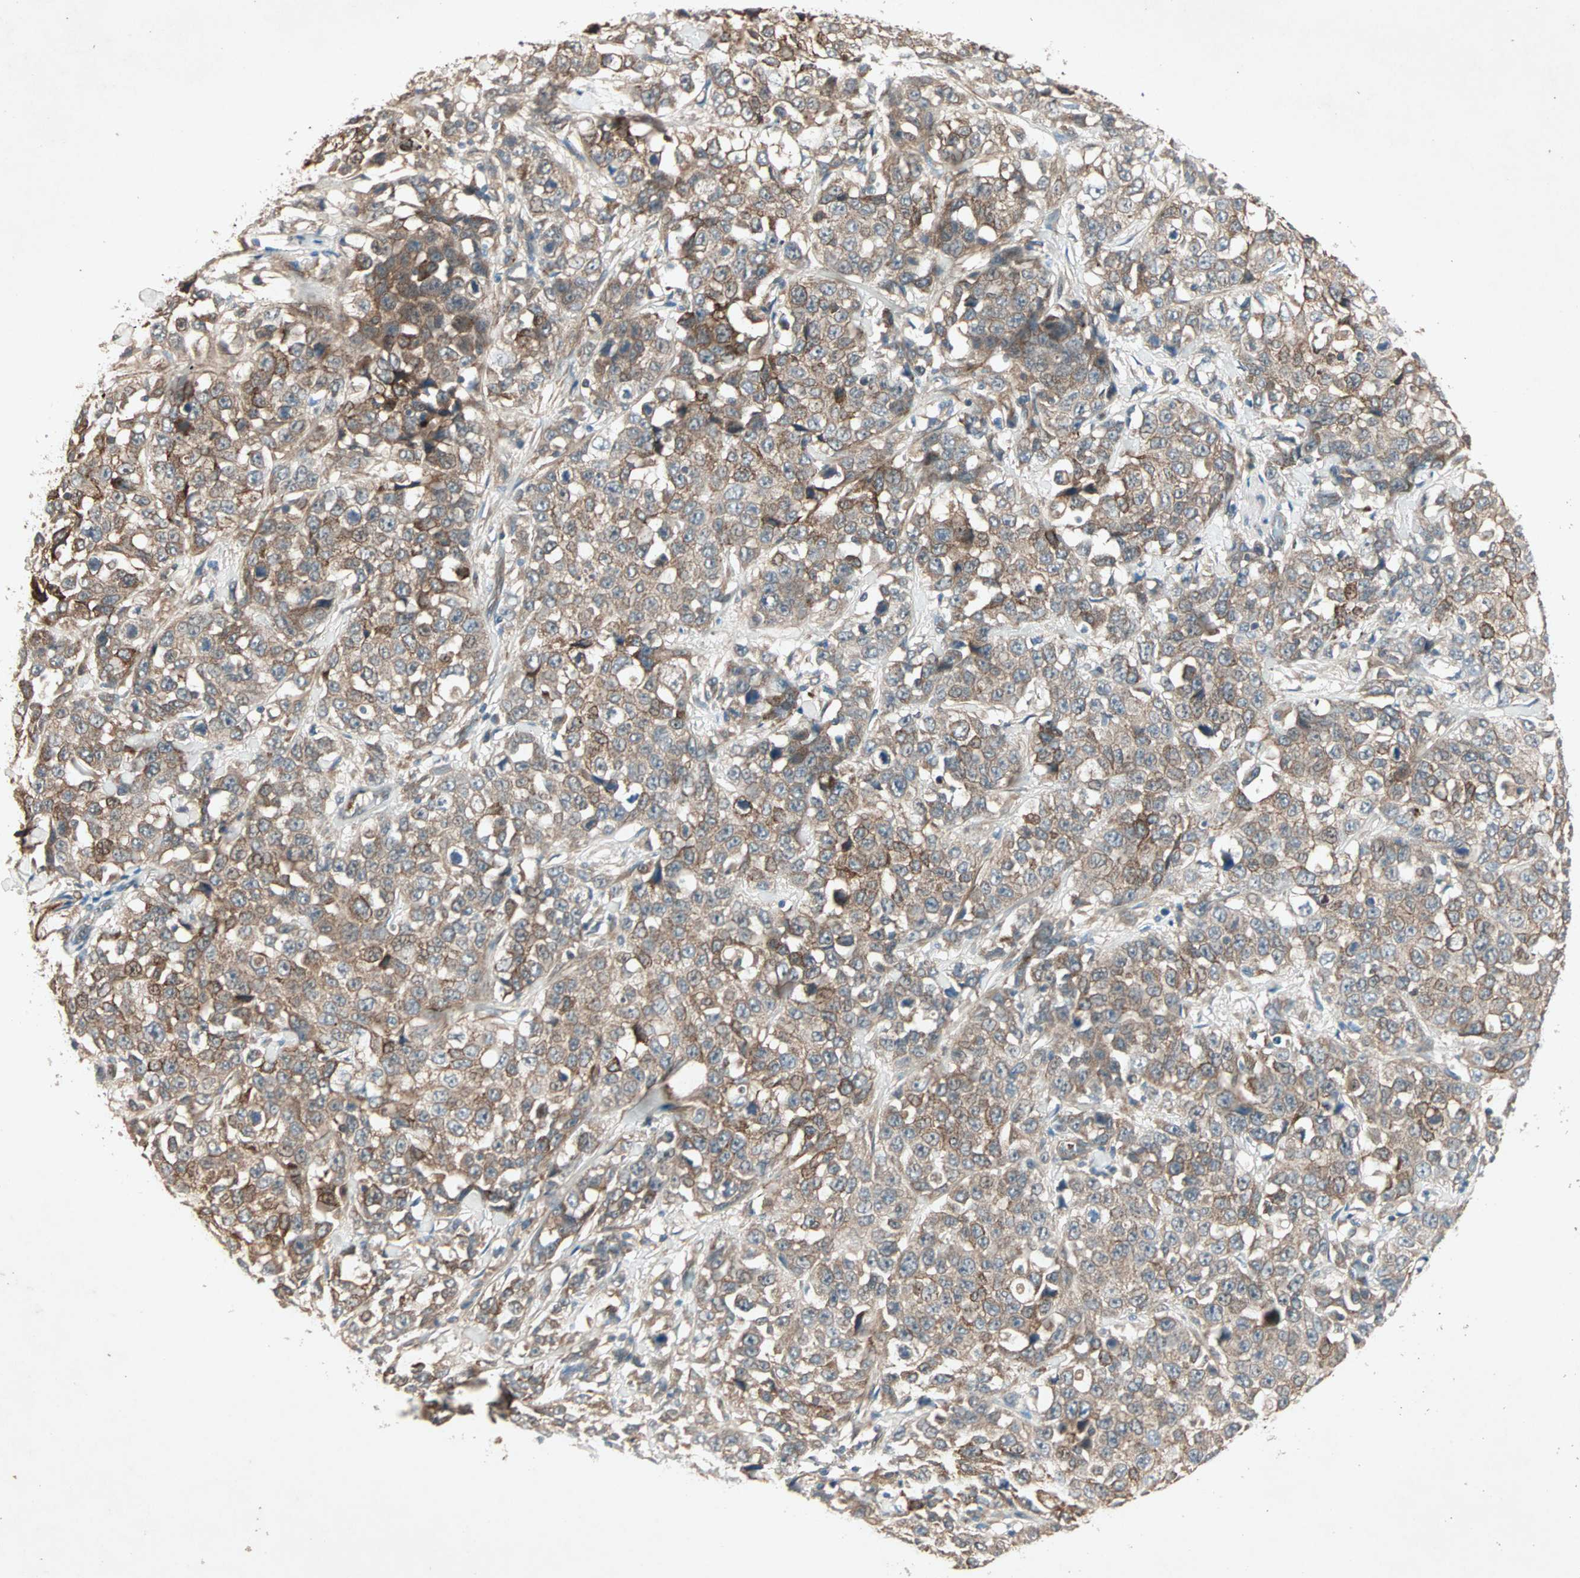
{"staining": {"intensity": "moderate", "quantity": "25%-75%", "location": "cytoplasmic/membranous"}, "tissue": "stomach cancer", "cell_type": "Tumor cells", "image_type": "cancer", "snomed": [{"axis": "morphology", "description": "Normal tissue, NOS"}, {"axis": "morphology", "description": "Adenocarcinoma, NOS"}, {"axis": "topography", "description": "Stomach"}], "caption": "About 25%-75% of tumor cells in human adenocarcinoma (stomach) exhibit moderate cytoplasmic/membranous protein staining as visualized by brown immunohistochemical staining.", "gene": "SDSL", "patient": {"sex": "male", "age": 48}}